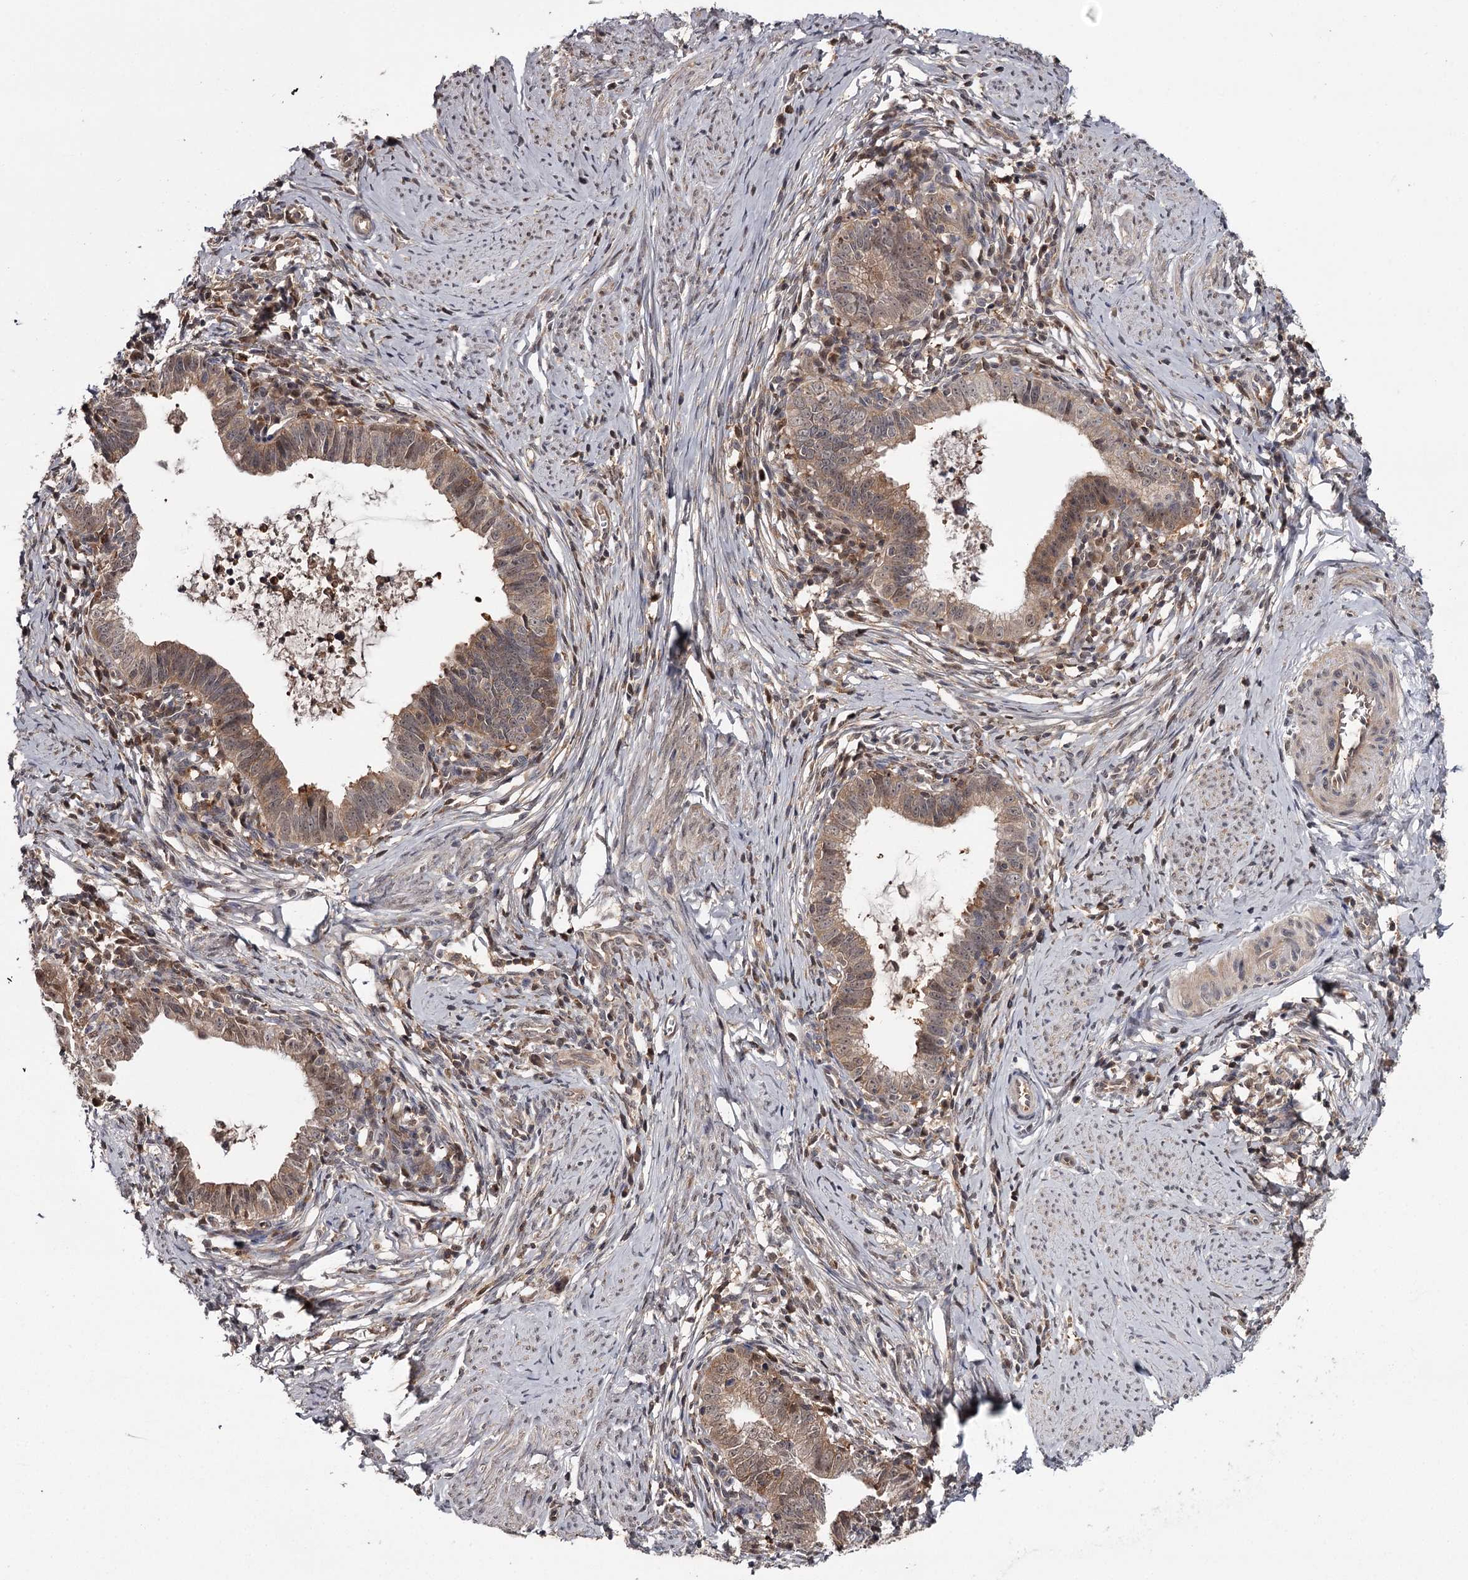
{"staining": {"intensity": "moderate", "quantity": ">75%", "location": "cytoplasmic/membranous,nuclear"}, "tissue": "cervical cancer", "cell_type": "Tumor cells", "image_type": "cancer", "snomed": [{"axis": "morphology", "description": "Adenocarcinoma, NOS"}, {"axis": "topography", "description": "Cervix"}], "caption": "Immunohistochemistry (IHC) image of neoplastic tissue: cervical adenocarcinoma stained using IHC displays medium levels of moderate protein expression localized specifically in the cytoplasmic/membranous and nuclear of tumor cells, appearing as a cytoplasmic/membranous and nuclear brown color.", "gene": "GTSF1", "patient": {"sex": "female", "age": 36}}